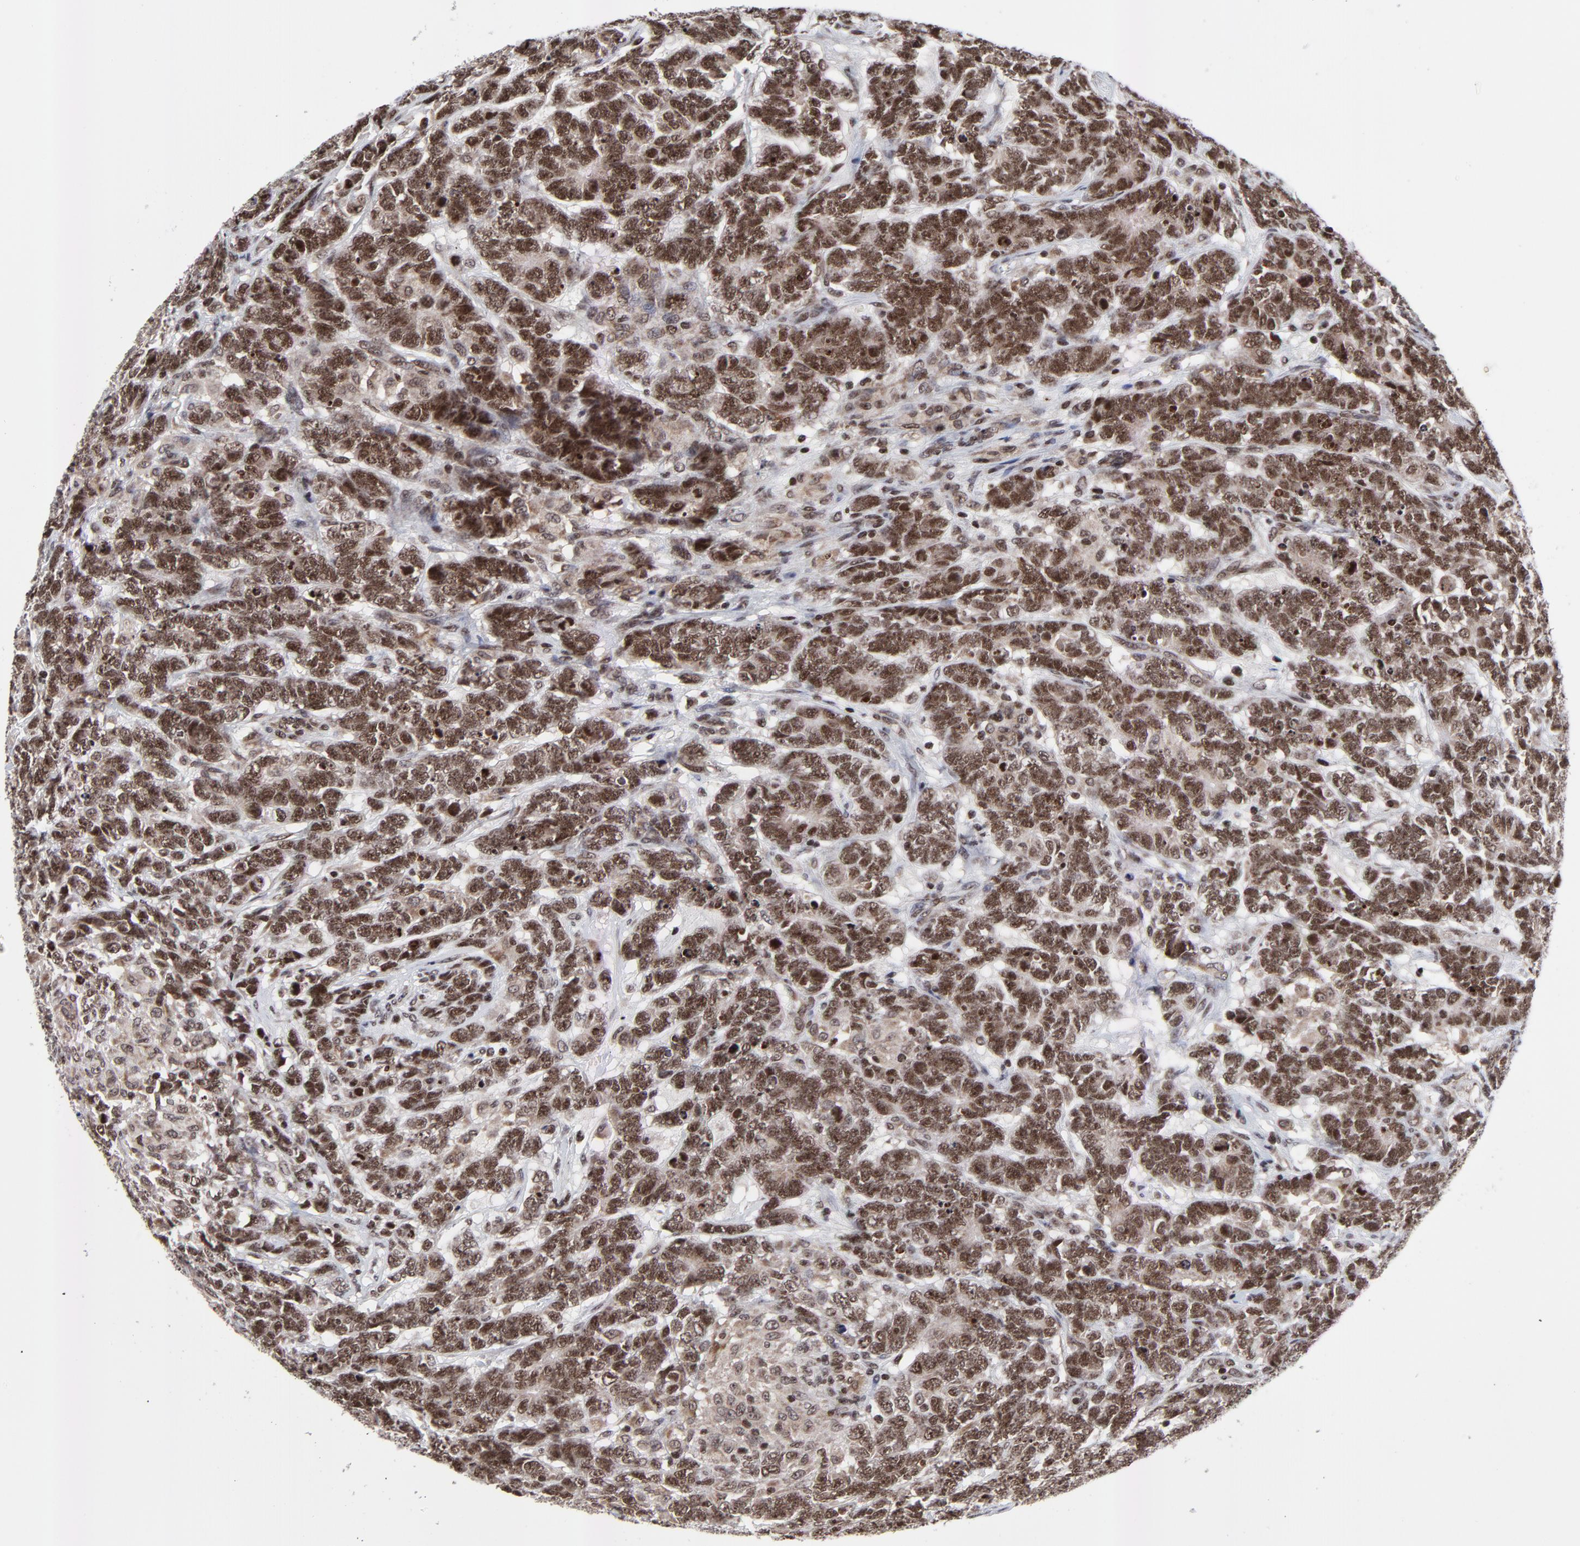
{"staining": {"intensity": "strong", "quantity": ">75%", "location": "cytoplasmic/membranous,nuclear"}, "tissue": "testis cancer", "cell_type": "Tumor cells", "image_type": "cancer", "snomed": [{"axis": "morphology", "description": "Carcinoma, Embryonal, NOS"}, {"axis": "topography", "description": "Testis"}], "caption": "Immunohistochemical staining of human testis cancer reveals high levels of strong cytoplasmic/membranous and nuclear positivity in approximately >75% of tumor cells.", "gene": "ZNF777", "patient": {"sex": "male", "age": 26}}